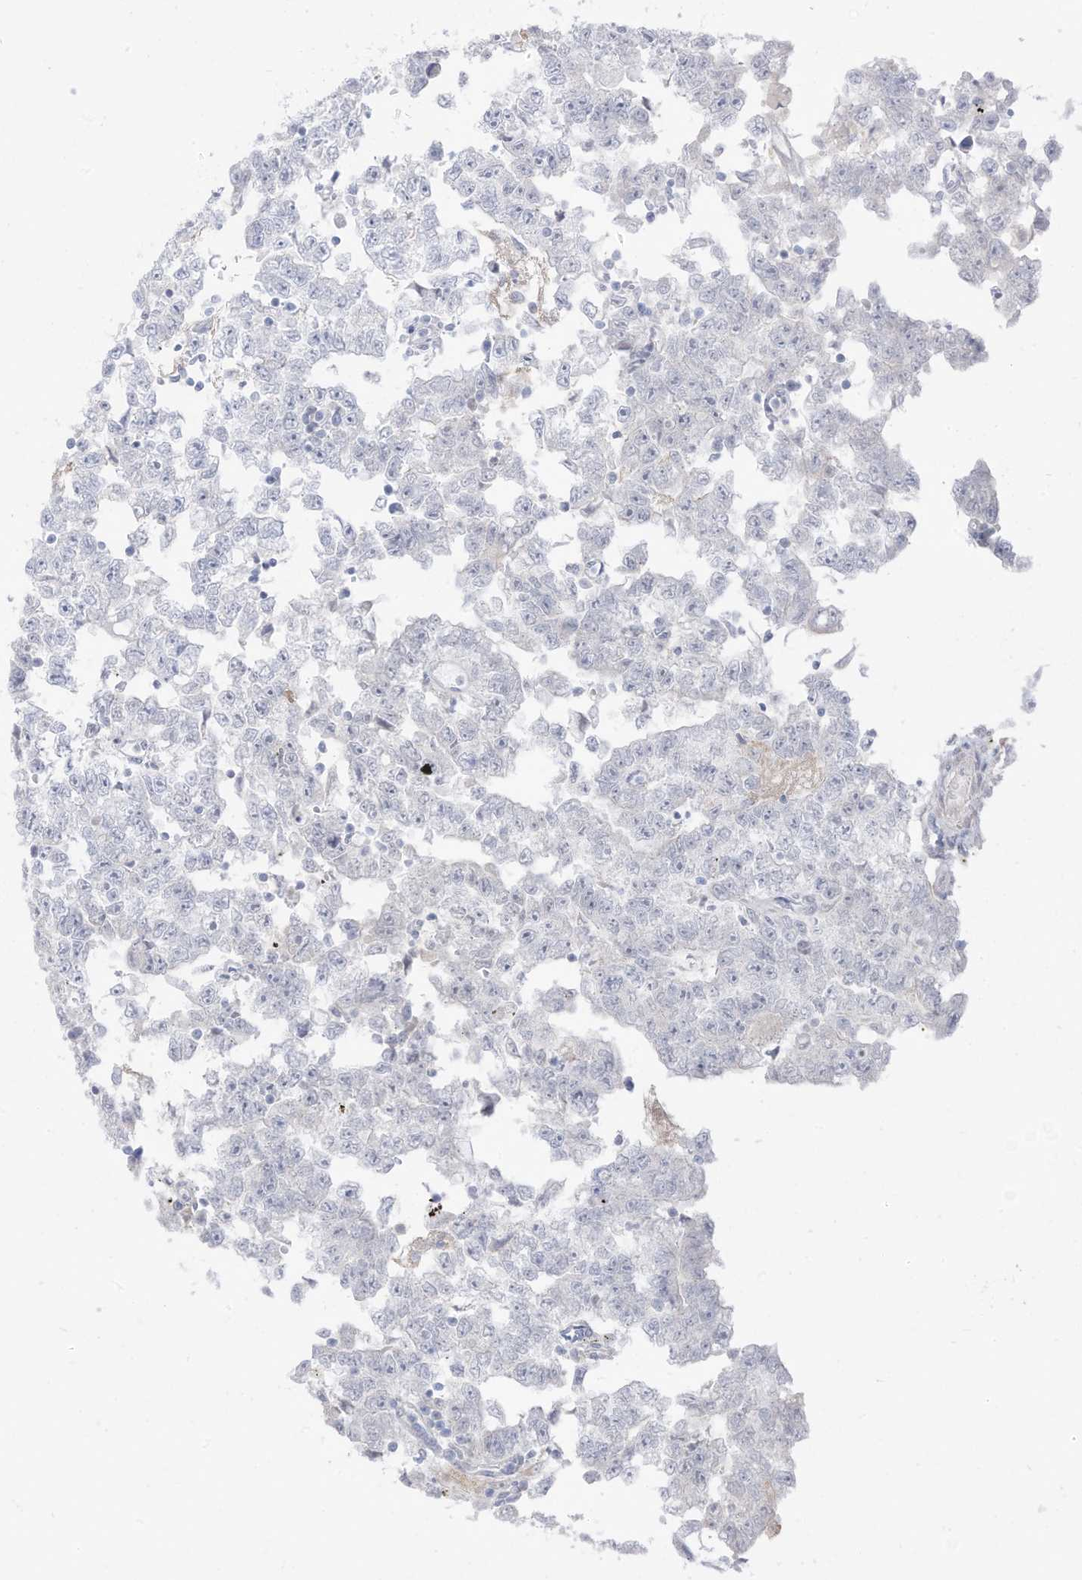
{"staining": {"intensity": "negative", "quantity": "none", "location": "none"}, "tissue": "testis cancer", "cell_type": "Tumor cells", "image_type": "cancer", "snomed": [{"axis": "morphology", "description": "Carcinoma, Embryonal, NOS"}, {"axis": "topography", "description": "Testis"}], "caption": "A histopathology image of human embryonal carcinoma (testis) is negative for staining in tumor cells.", "gene": "OGT", "patient": {"sex": "male", "age": 25}}